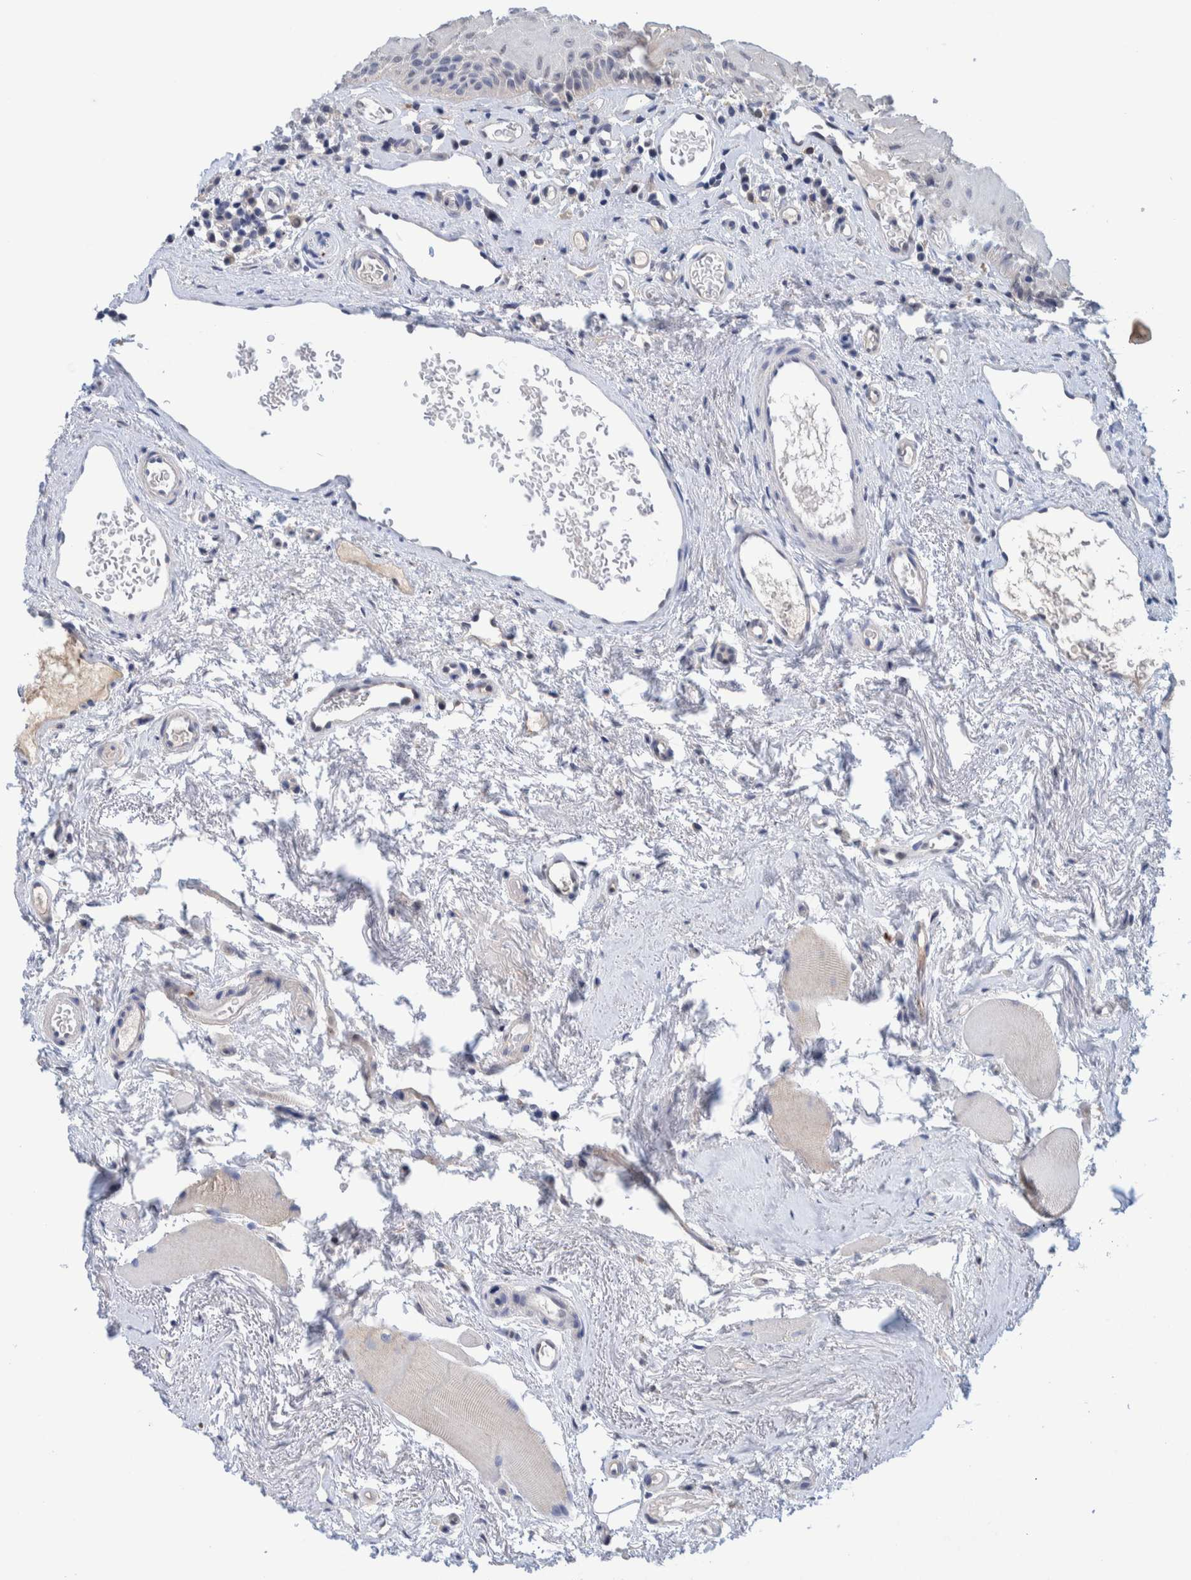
{"staining": {"intensity": "negative", "quantity": "none", "location": "none"}, "tissue": "oral mucosa", "cell_type": "Squamous epithelial cells", "image_type": "normal", "snomed": [{"axis": "morphology", "description": "Normal tissue, NOS"}, {"axis": "topography", "description": "Skeletal muscle"}, {"axis": "topography", "description": "Oral tissue"}, {"axis": "topography", "description": "Peripheral nerve tissue"}], "caption": "Oral mucosa stained for a protein using IHC displays no staining squamous epithelial cells.", "gene": "PFAS", "patient": {"sex": "female", "age": 84}}